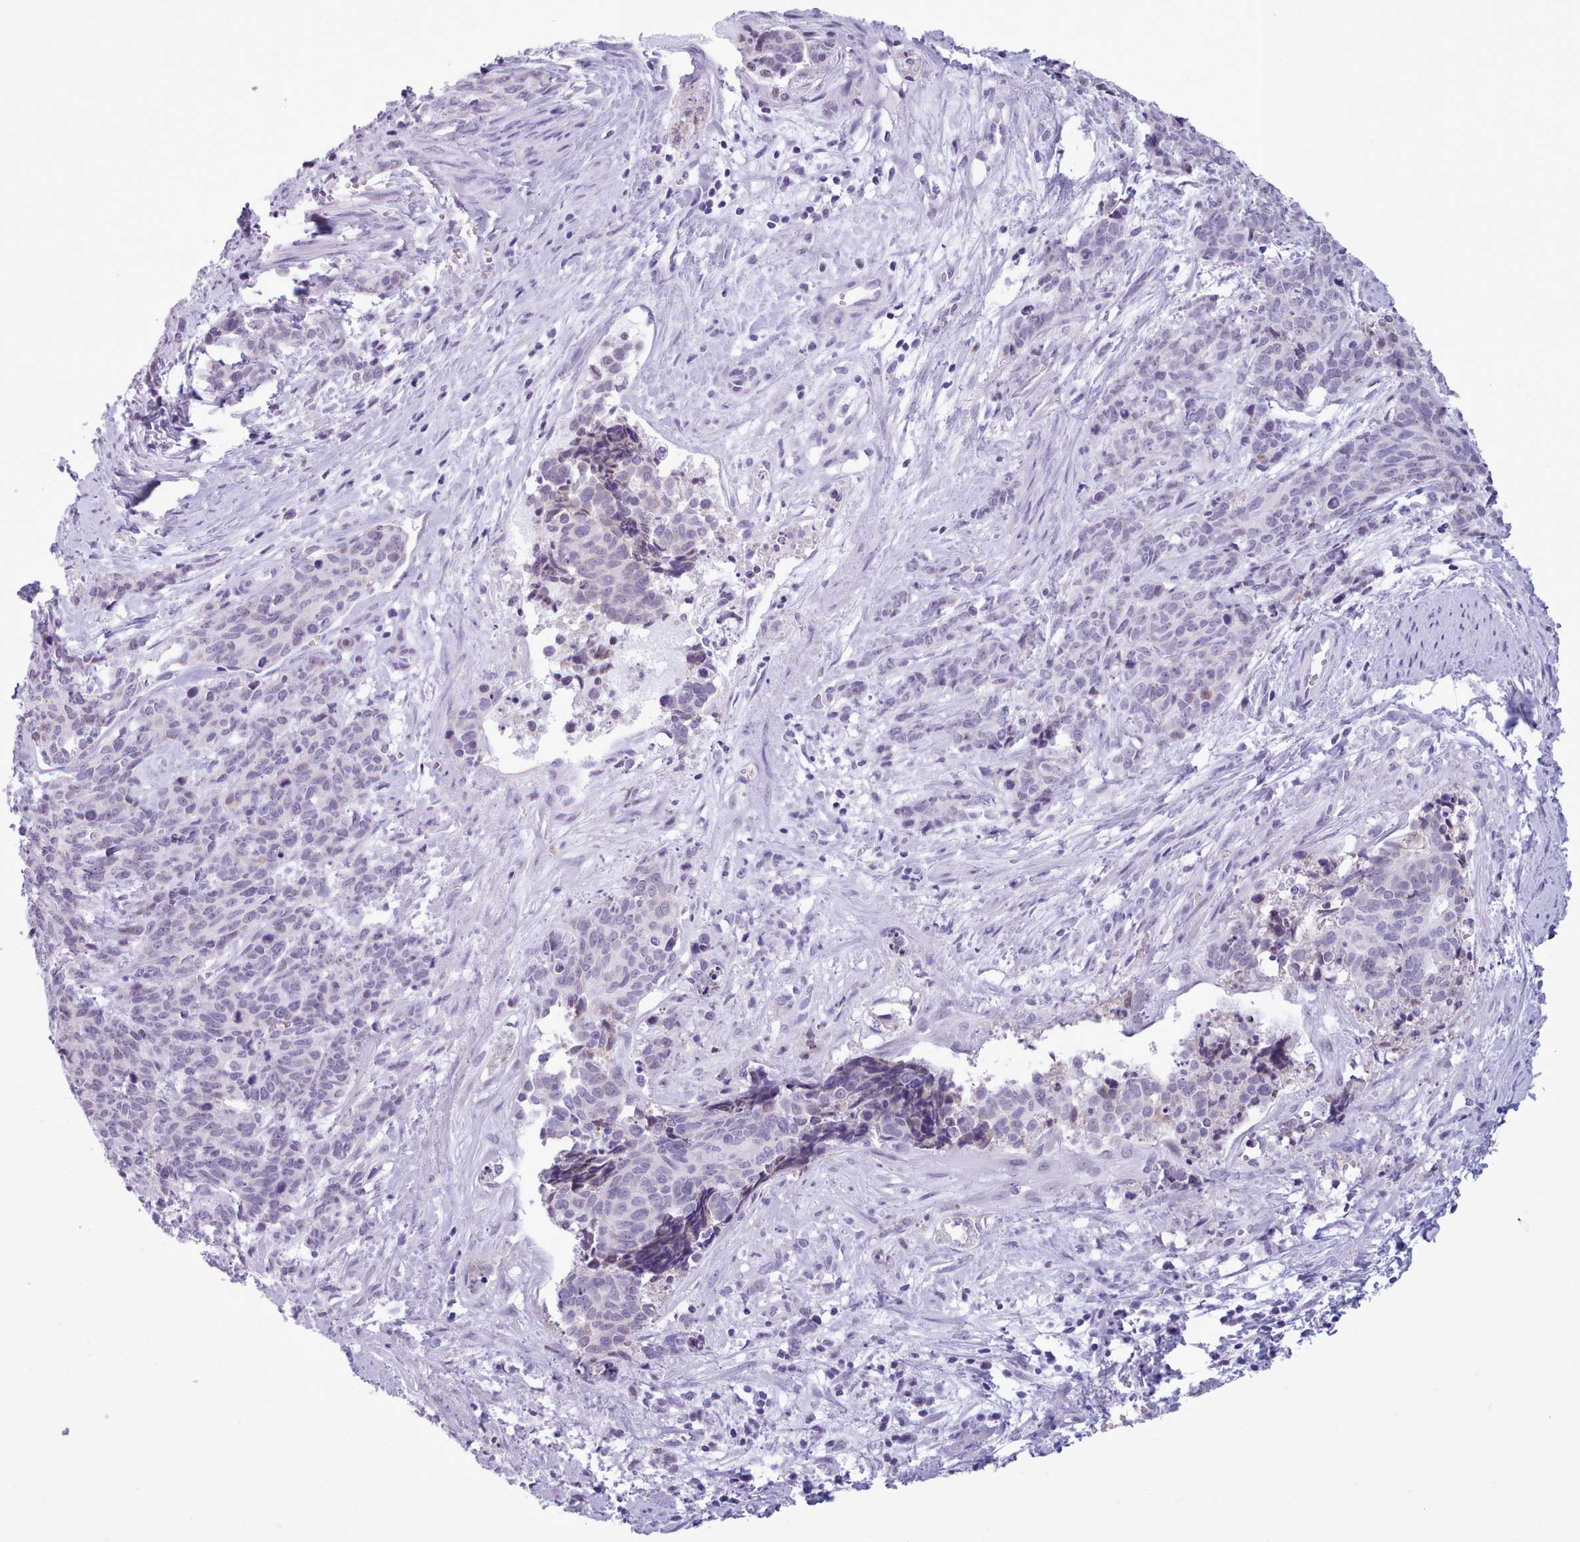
{"staining": {"intensity": "negative", "quantity": "none", "location": "none"}, "tissue": "cervical cancer", "cell_type": "Tumor cells", "image_type": "cancer", "snomed": [{"axis": "morphology", "description": "Squamous cell carcinoma, NOS"}, {"axis": "topography", "description": "Cervix"}], "caption": "Immunohistochemical staining of human cervical squamous cell carcinoma reveals no significant positivity in tumor cells.", "gene": "FBXO48", "patient": {"sex": "female", "age": 60}}